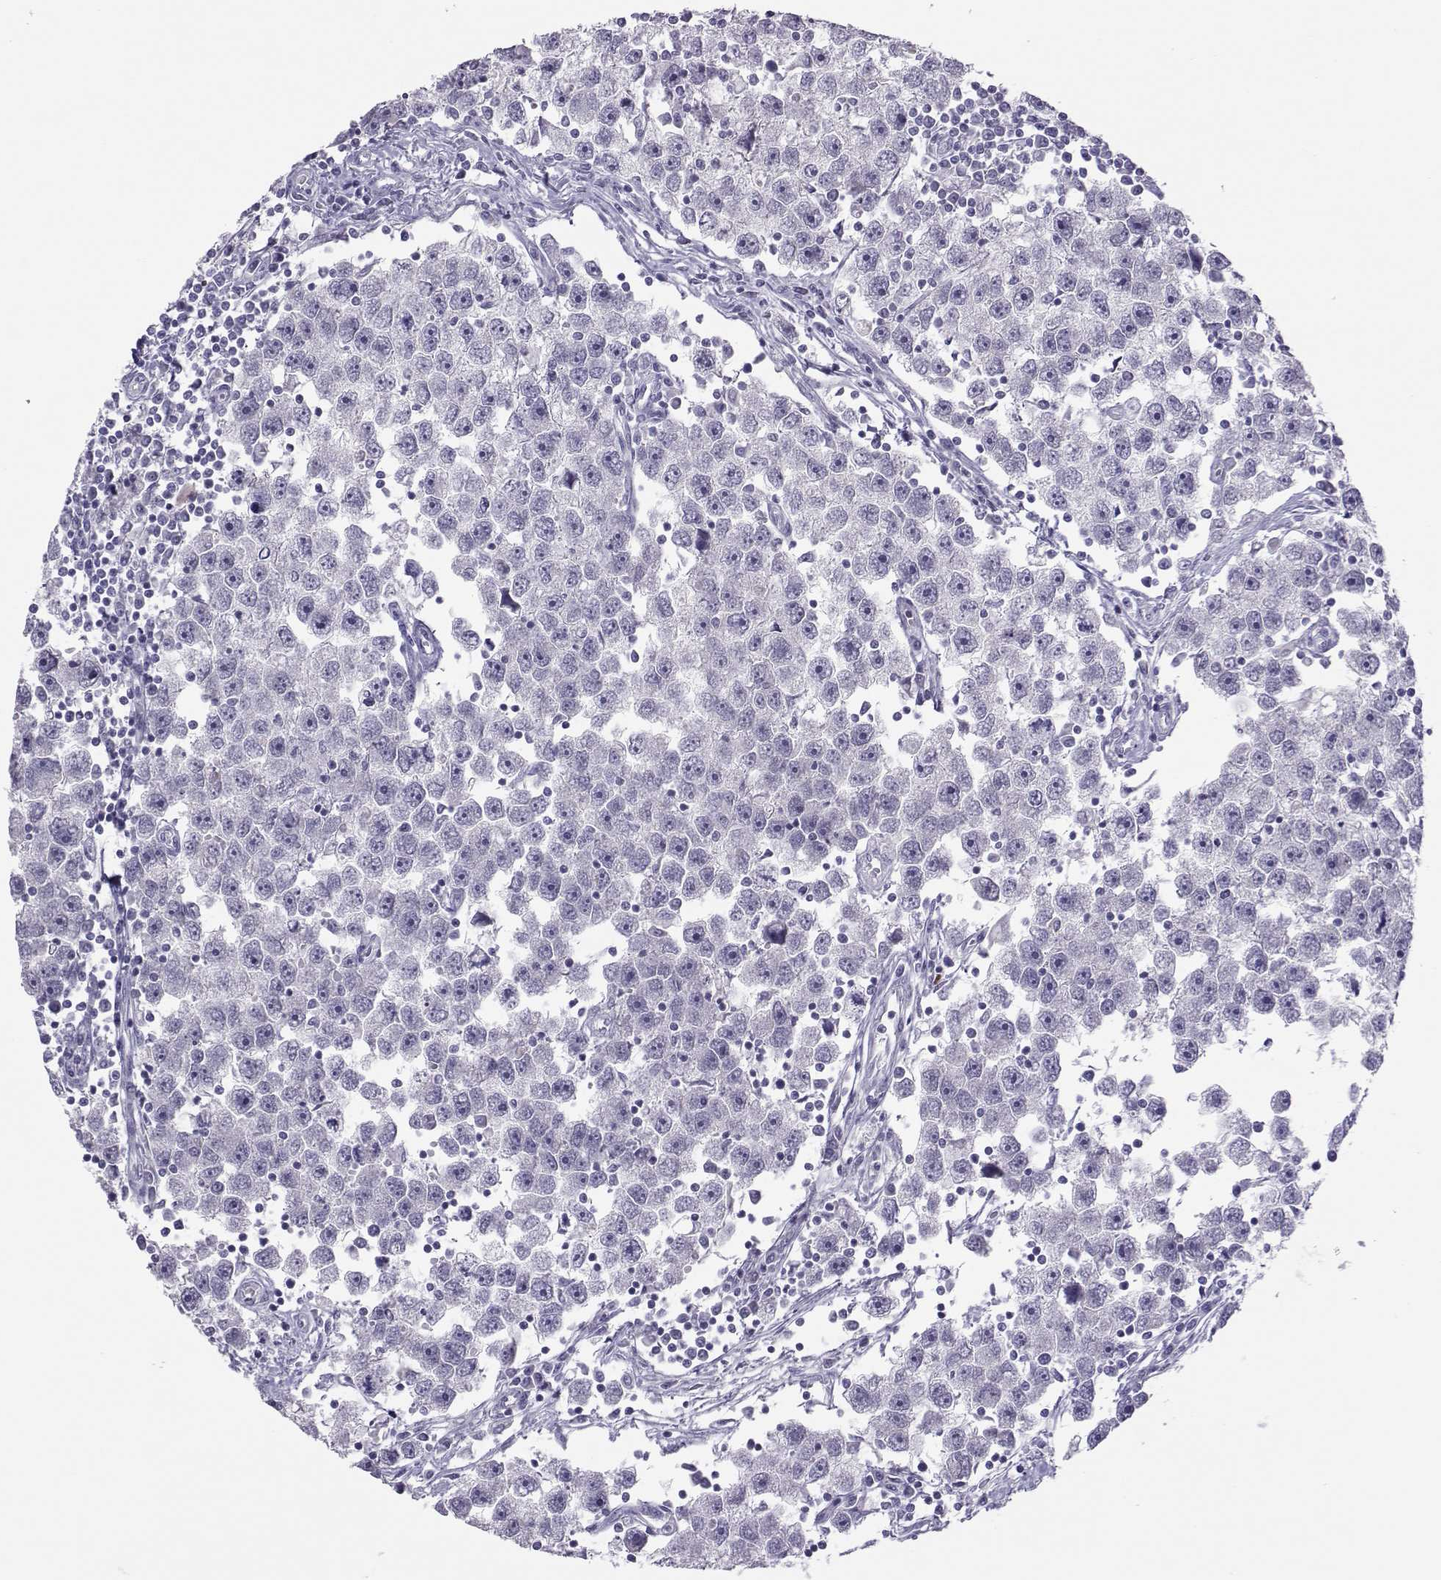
{"staining": {"intensity": "negative", "quantity": "none", "location": "none"}, "tissue": "testis cancer", "cell_type": "Tumor cells", "image_type": "cancer", "snomed": [{"axis": "morphology", "description": "Seminoma, NOS"}, {"axis": "topography", "description": "Testis"}], "caption": "DAB immunohistochemical staining of human testis seminoma exhibits no significant staining in tumor cells.", "gene": "TRPM7", "patient": {"sex": "male", "age": 30}}